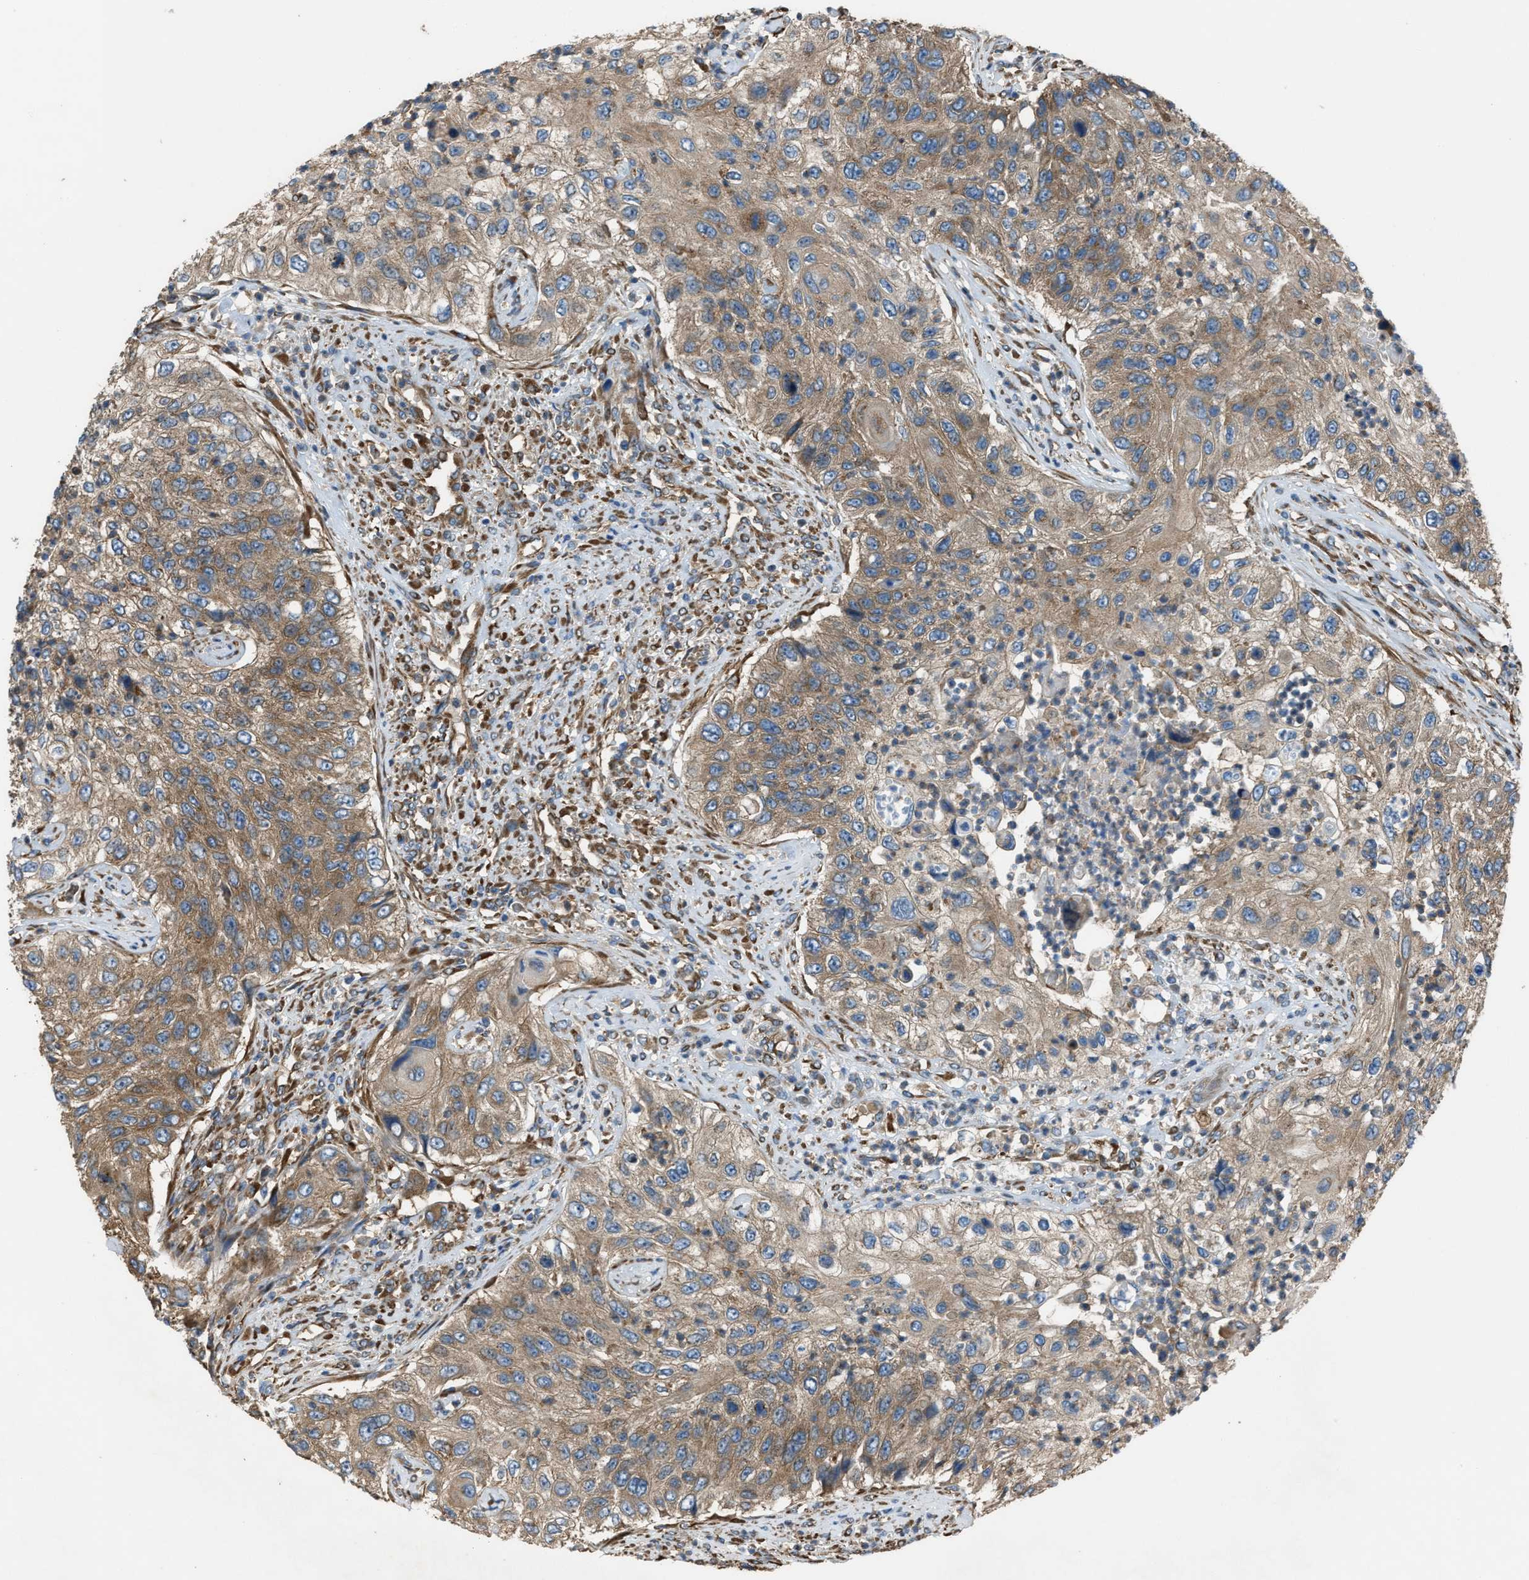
{"staining": {"intensity": "moderate", "quantity": ">75%", "location": "cytoplasmic/membranous"}, "tissue": "urothelial cancer", "cell_type": "Tumor cells", "image_type": "cancer", "snomed": [{"axis": "morphology", "description": "Urothelial carcinoma, High grade"}, {"axis": "topography", "description": "Urinary bladder"}], "caption": "This image shows immunohistochemistry staining of human high-grade urothelial carcinoma, with medium moderate cytoplasmic/membranous expression in about >75% of tumor cells.", "gene": "TRPC1", "patient": {"sex": "female", "age": 60}}